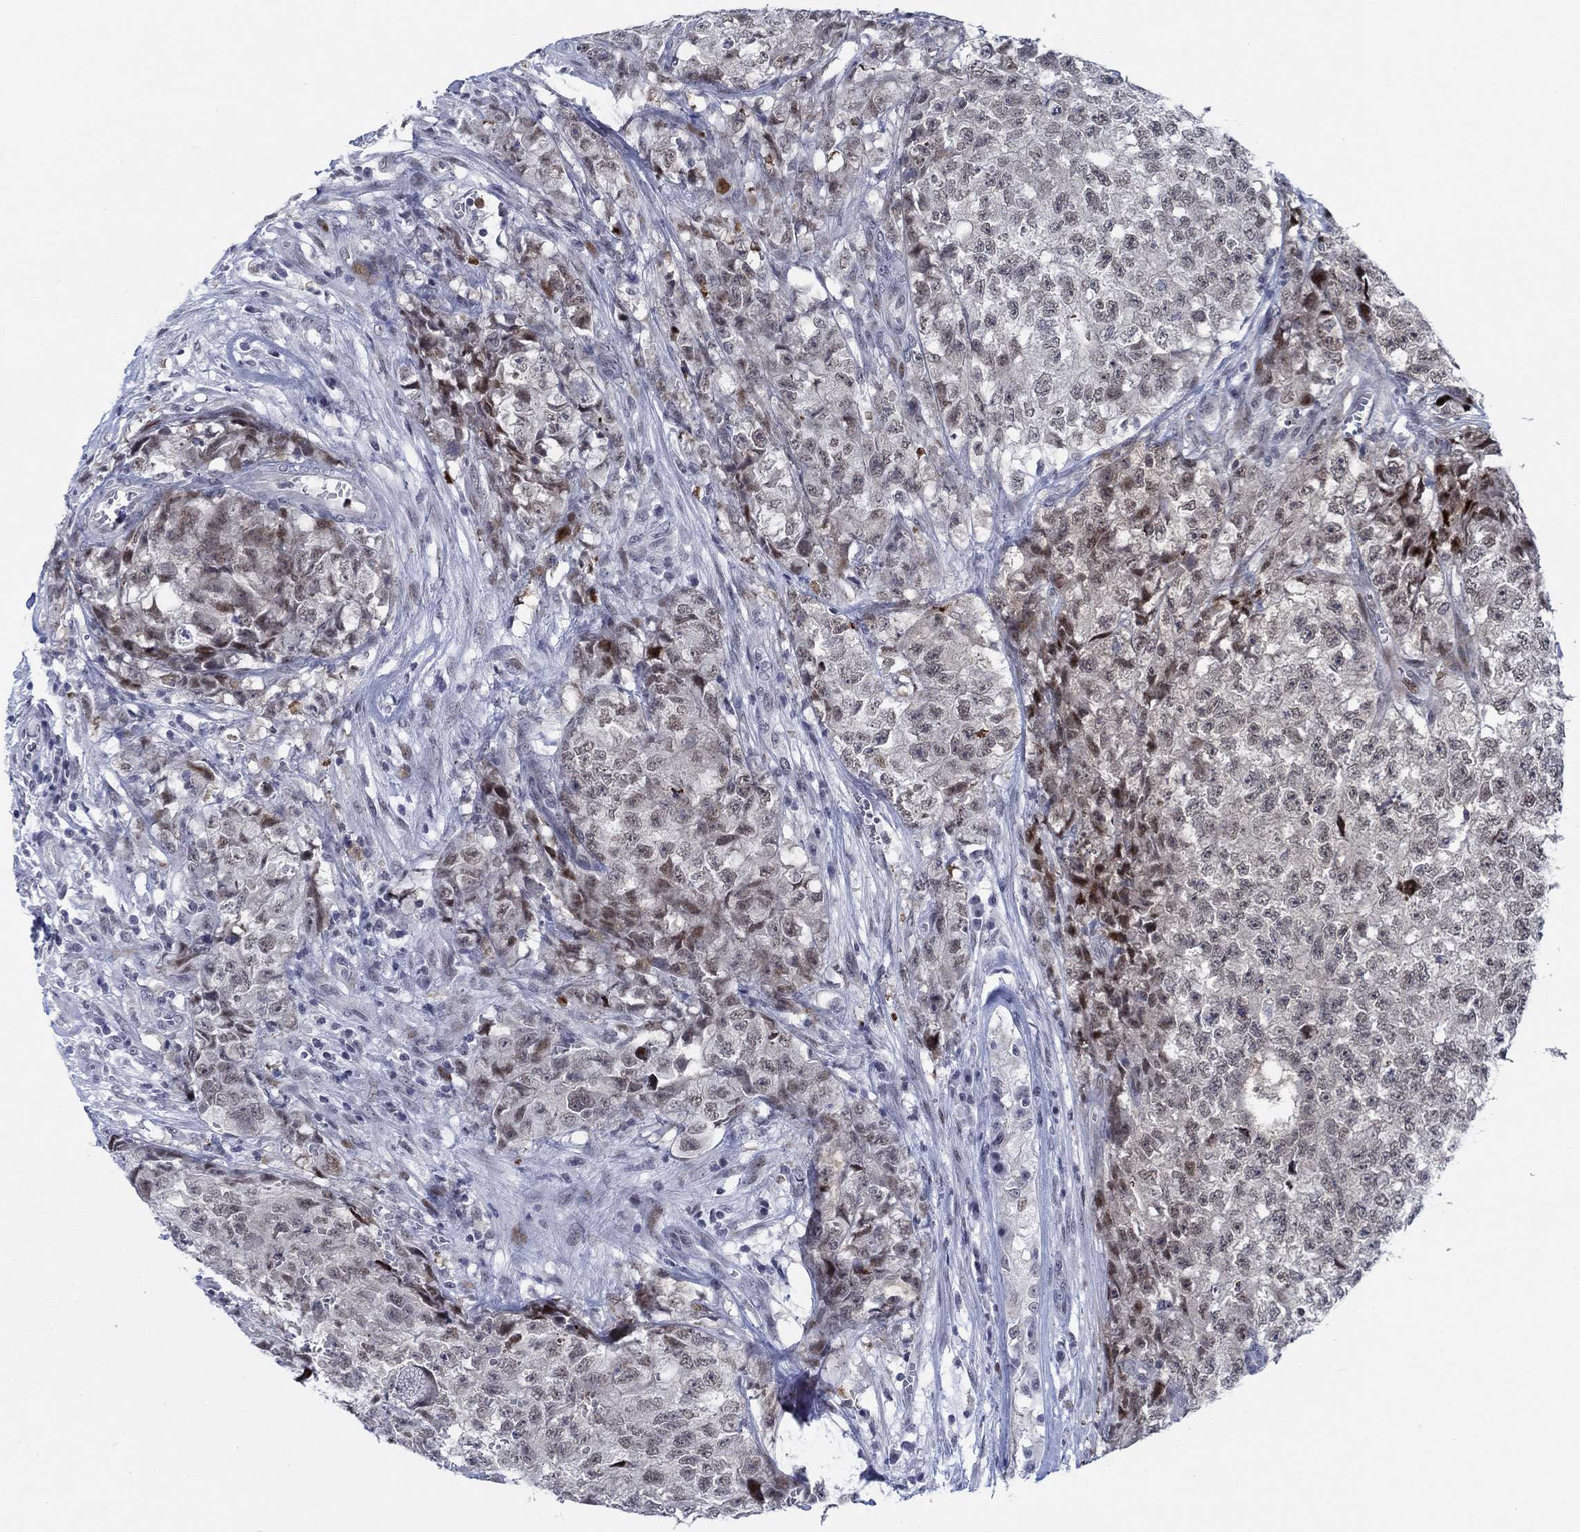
{"staining": {"intensity": "moderate", "quantity": "<25%", "location": "nuclear"}, "tissue": "testis cancer", "cell_type": "Tumor cells", "image_type": "cancer", "snomed": [{"axis": "morphology", "description": "Seminoma, NOS"}, {"axis": "morphology", "description": "Carcinoma, Embryonal, NOS"}, {"axis": "topography", "description": "Testis"}], "caption": "Protein expression analysis of human testis embryonal carcinoma reveals moderate nuclear positivity in about <25% of tumor cells.", "gene": "NEU3", "patient": {"sex": "male", "age": 22}}